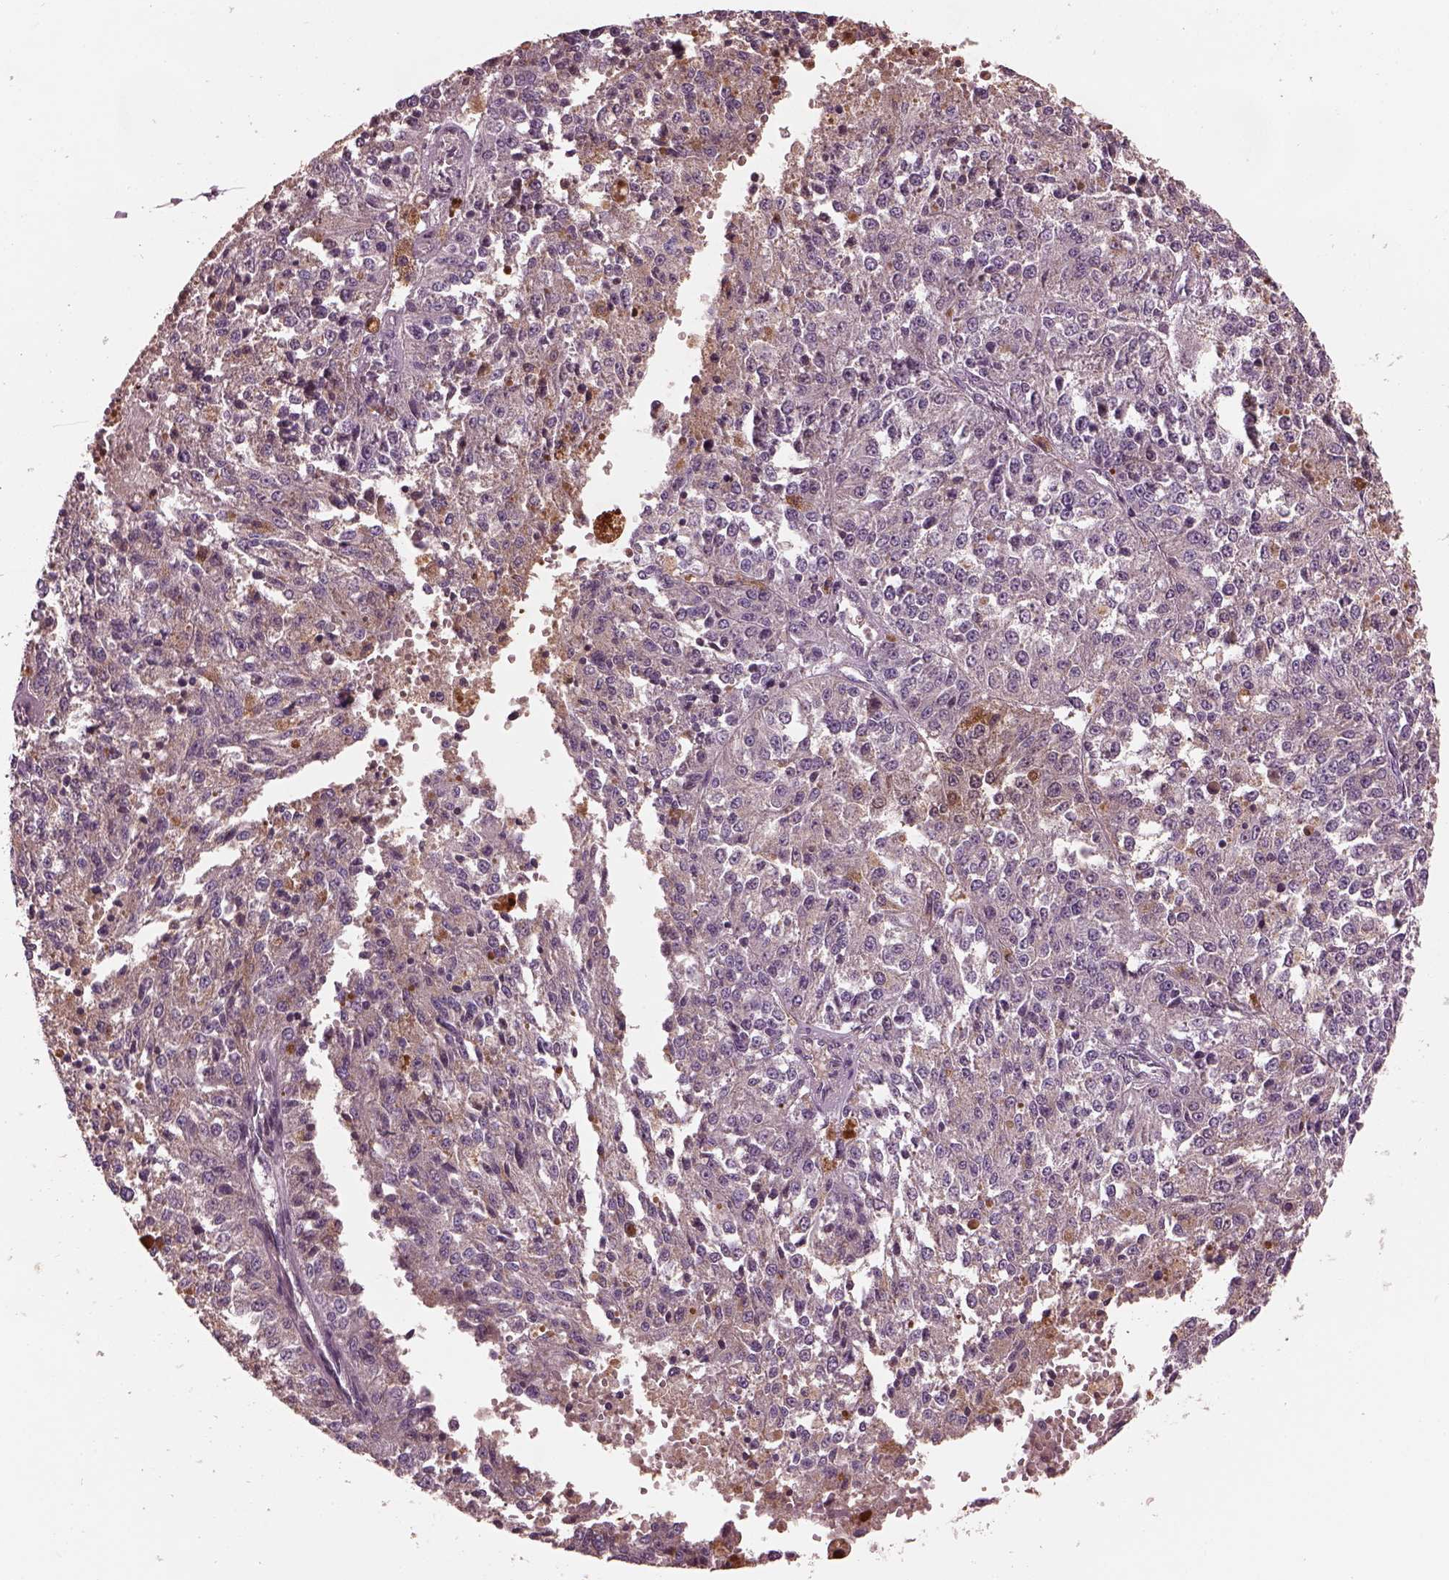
{"staining": {"intensity": "negative", "quantity": "none", "location": "none"}, "tissue": "melanoma", "cell_type": "Tumor cells", "image_type": "cancer", "snomed": [{"axis": "morphology", "description": "Malignant melanoma, Metastatic site"}, {"axis": "topography", "description": "Lymph node"}], "caption": "The image shows no significant staining in tumor cells of malignant melanoma (metastatic site). The staining is performed using DAB brown chromogen with nuclei counter-stained in using hematoxylin.", "gene": "PTX4", "patient": {"sex": "female", "age": 64}}